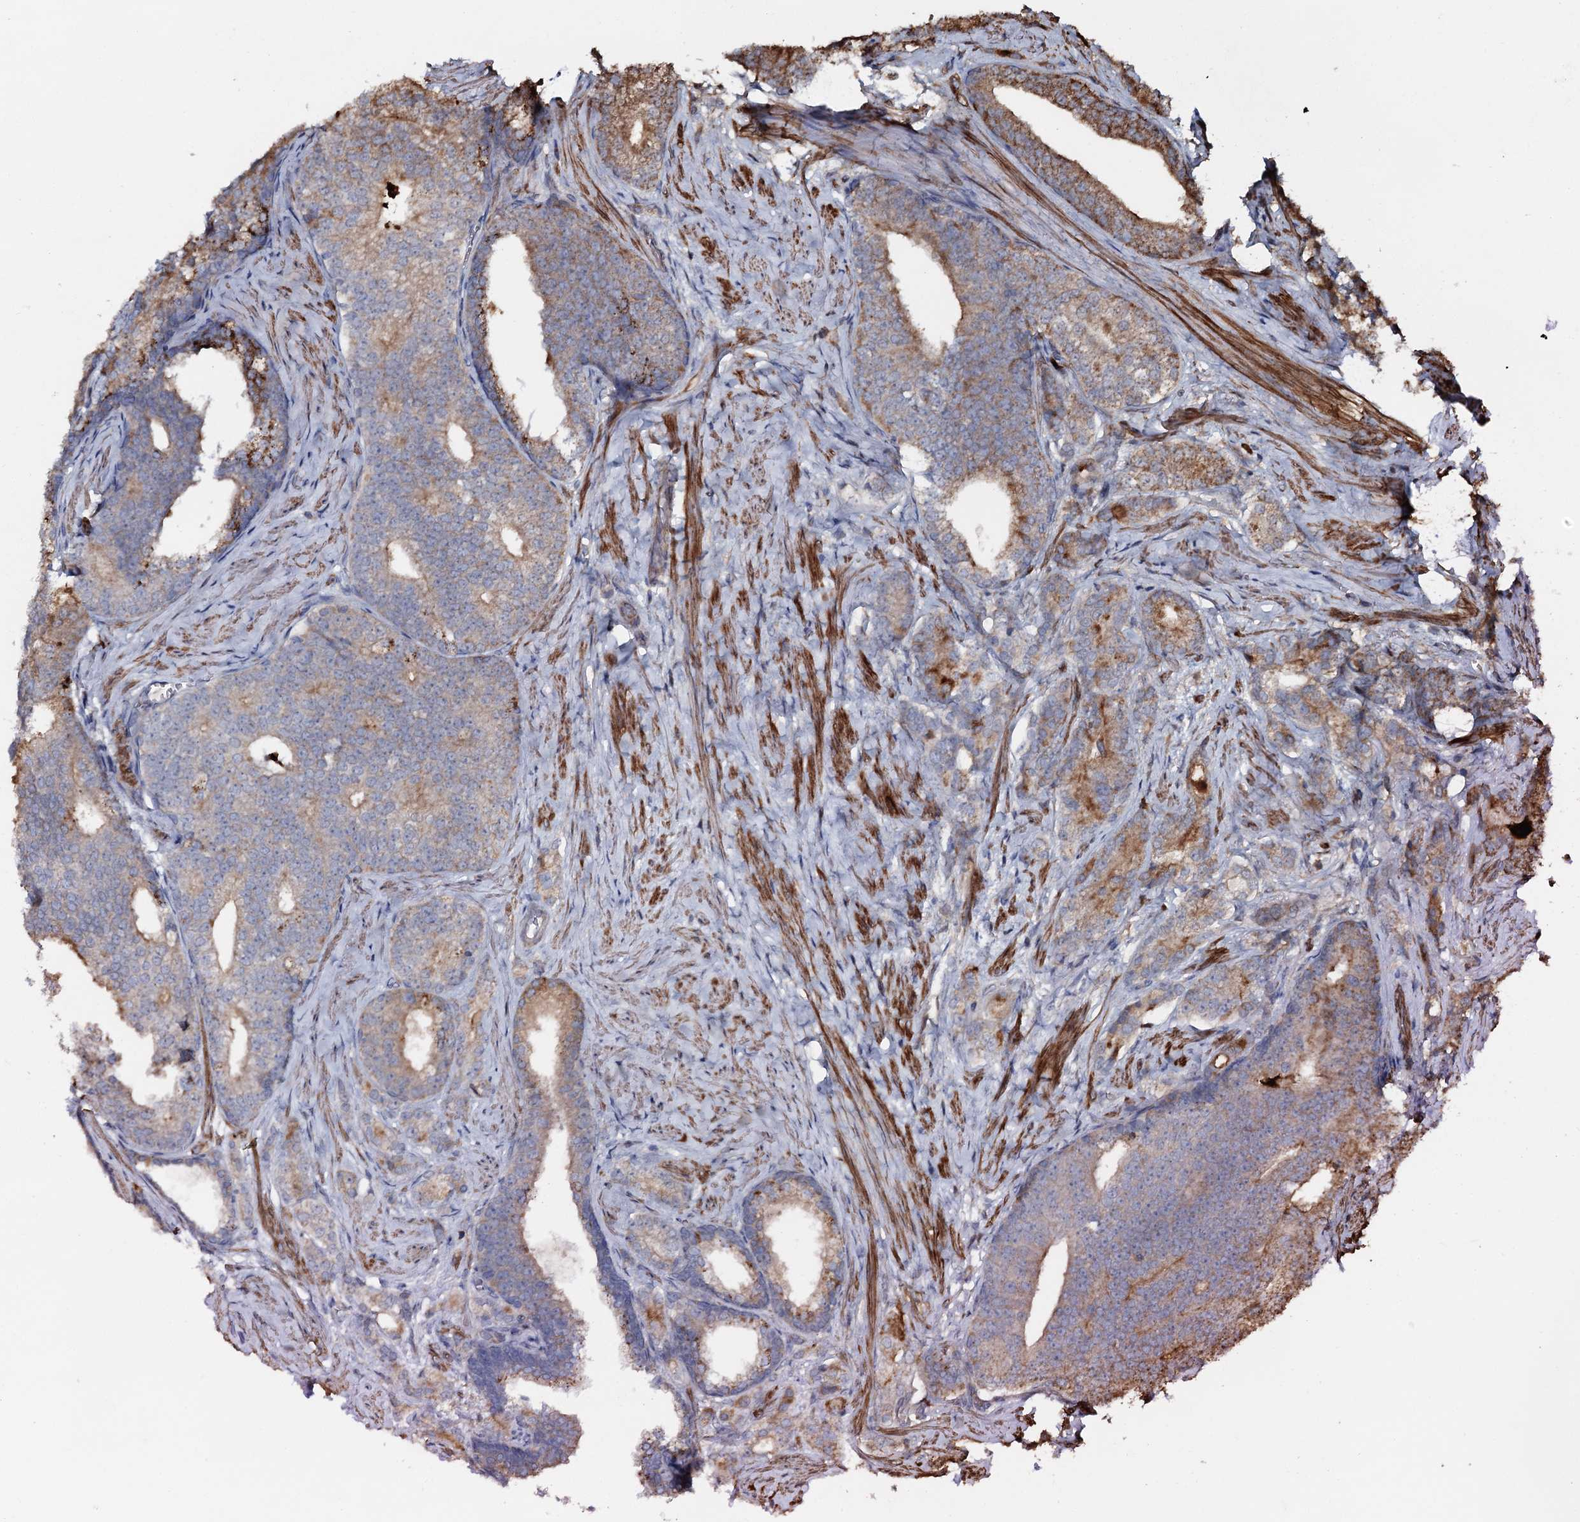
{"staining": {"intensity": "moderate", "quantity": "<25%", "location": "cytoplasmic/membranous"}, "tissue": "prostate cancer", "cell_type": "Tumor cells", "image_type": "cancer", "snomed": [{"axis": "morphology", "description": "Adenocarcinoma, Low grade"}, {"axis": "topography", "description": "Prostate"}], "caption": "Moderate cytoplasmic/membranous staining is seen in approximately <25% of tumor cells in prostate cancer.", "gene": "VWA8", "patient": {"sex": "male", "age": 71}}